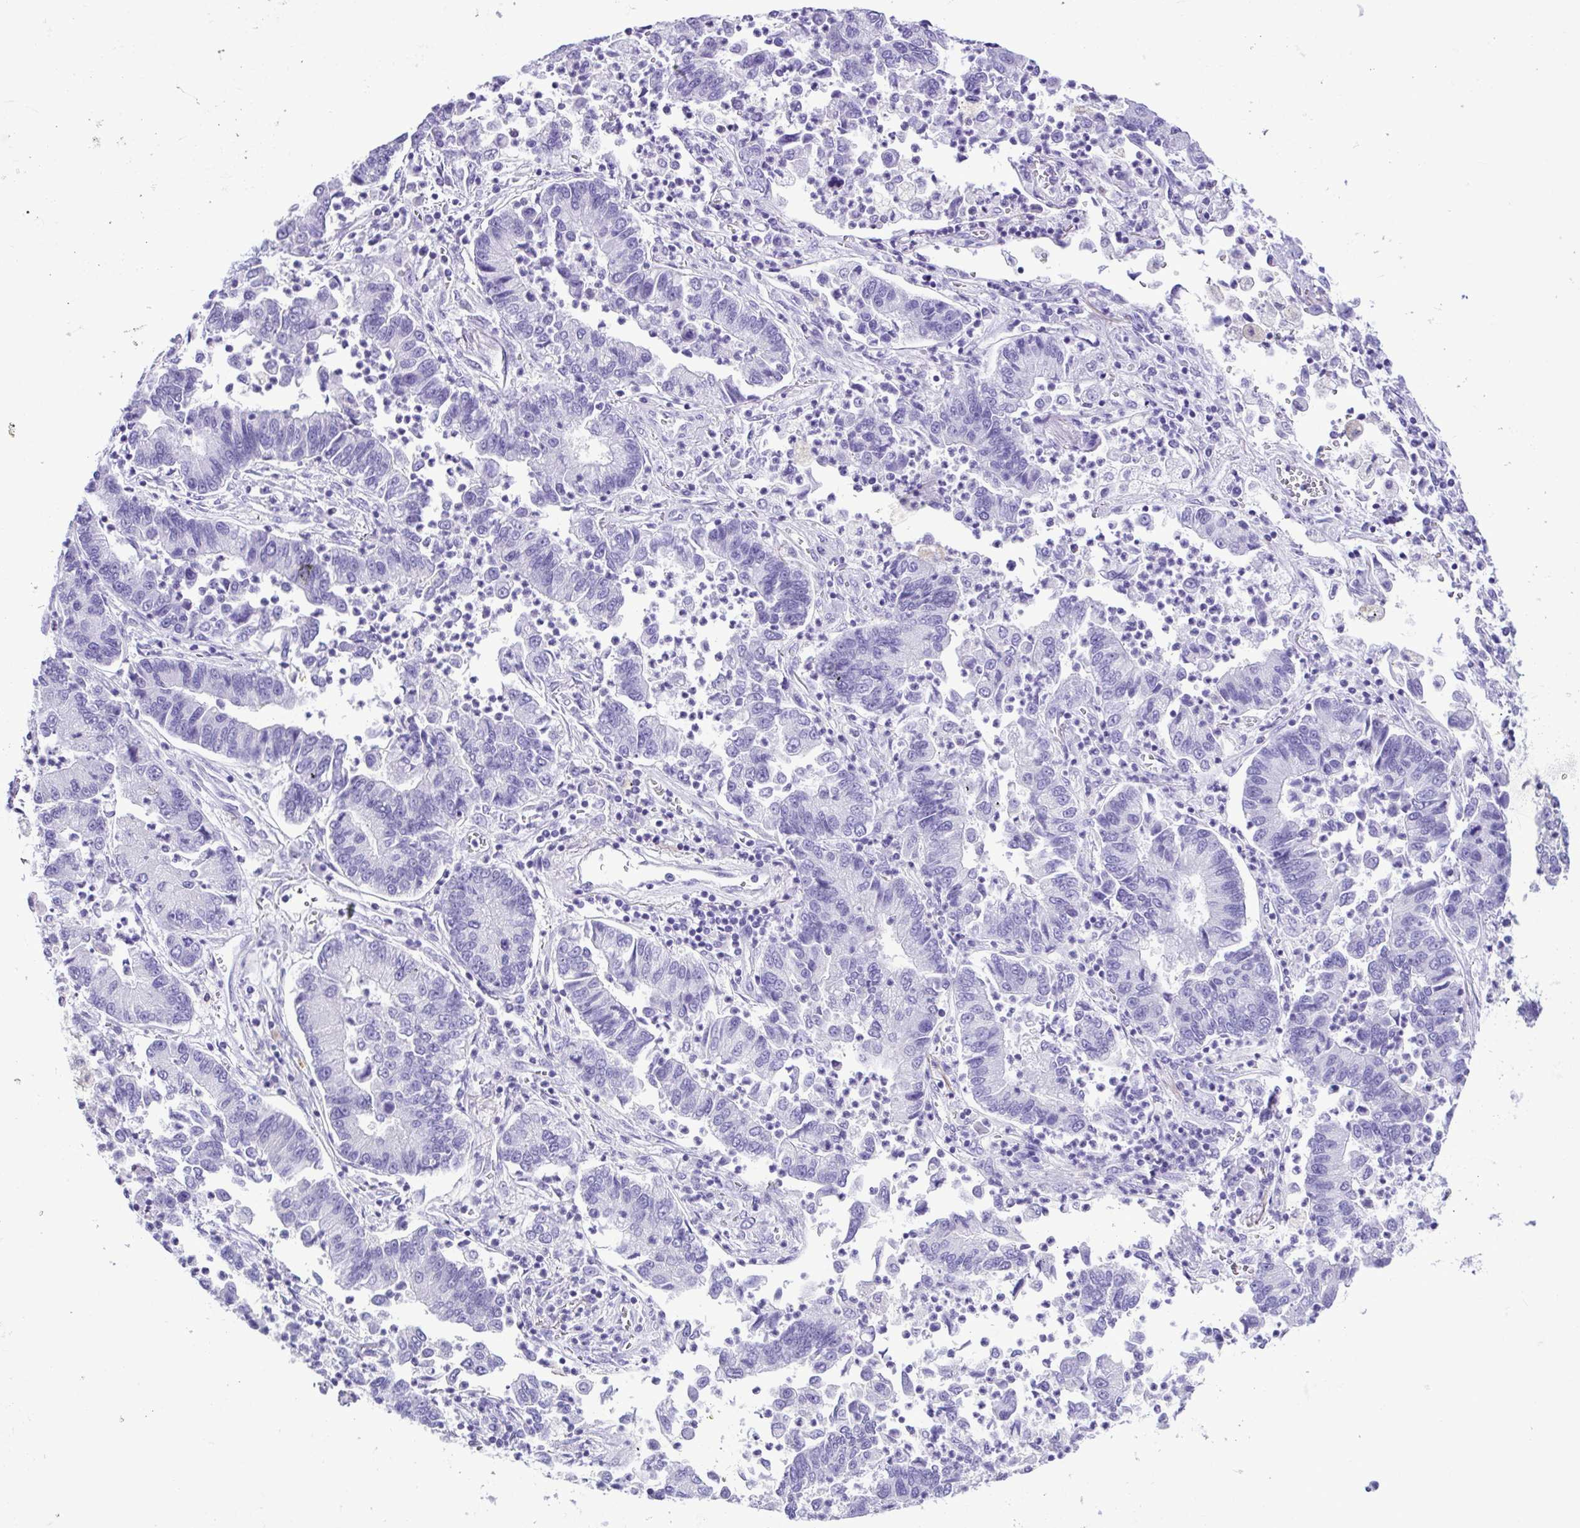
{"staining": {"intensity": "negative", "quantity": "none", "location": "none"}, "tissue": "lung cancer", "cell_type": "Tumor cells", "image_type": "cancer", "snomed": [{"axis": "morphology", "description": "Adenocarcinoma, NOS"}, {"axis": "topography", "description": "Lung"}], "caption": "High power microscopy image of an immunohistochemistry micrograph of lung cancer (adenocarcinoma), revealing no significant staining in tumor cells. The staining is performed using DAB (3,3'-diaminobenzidine) brown chromogen with nuclei counter-stained in using hematoxylin.", "gene": "SPATA16", "patient": {"sex": "female", "age": 57}}